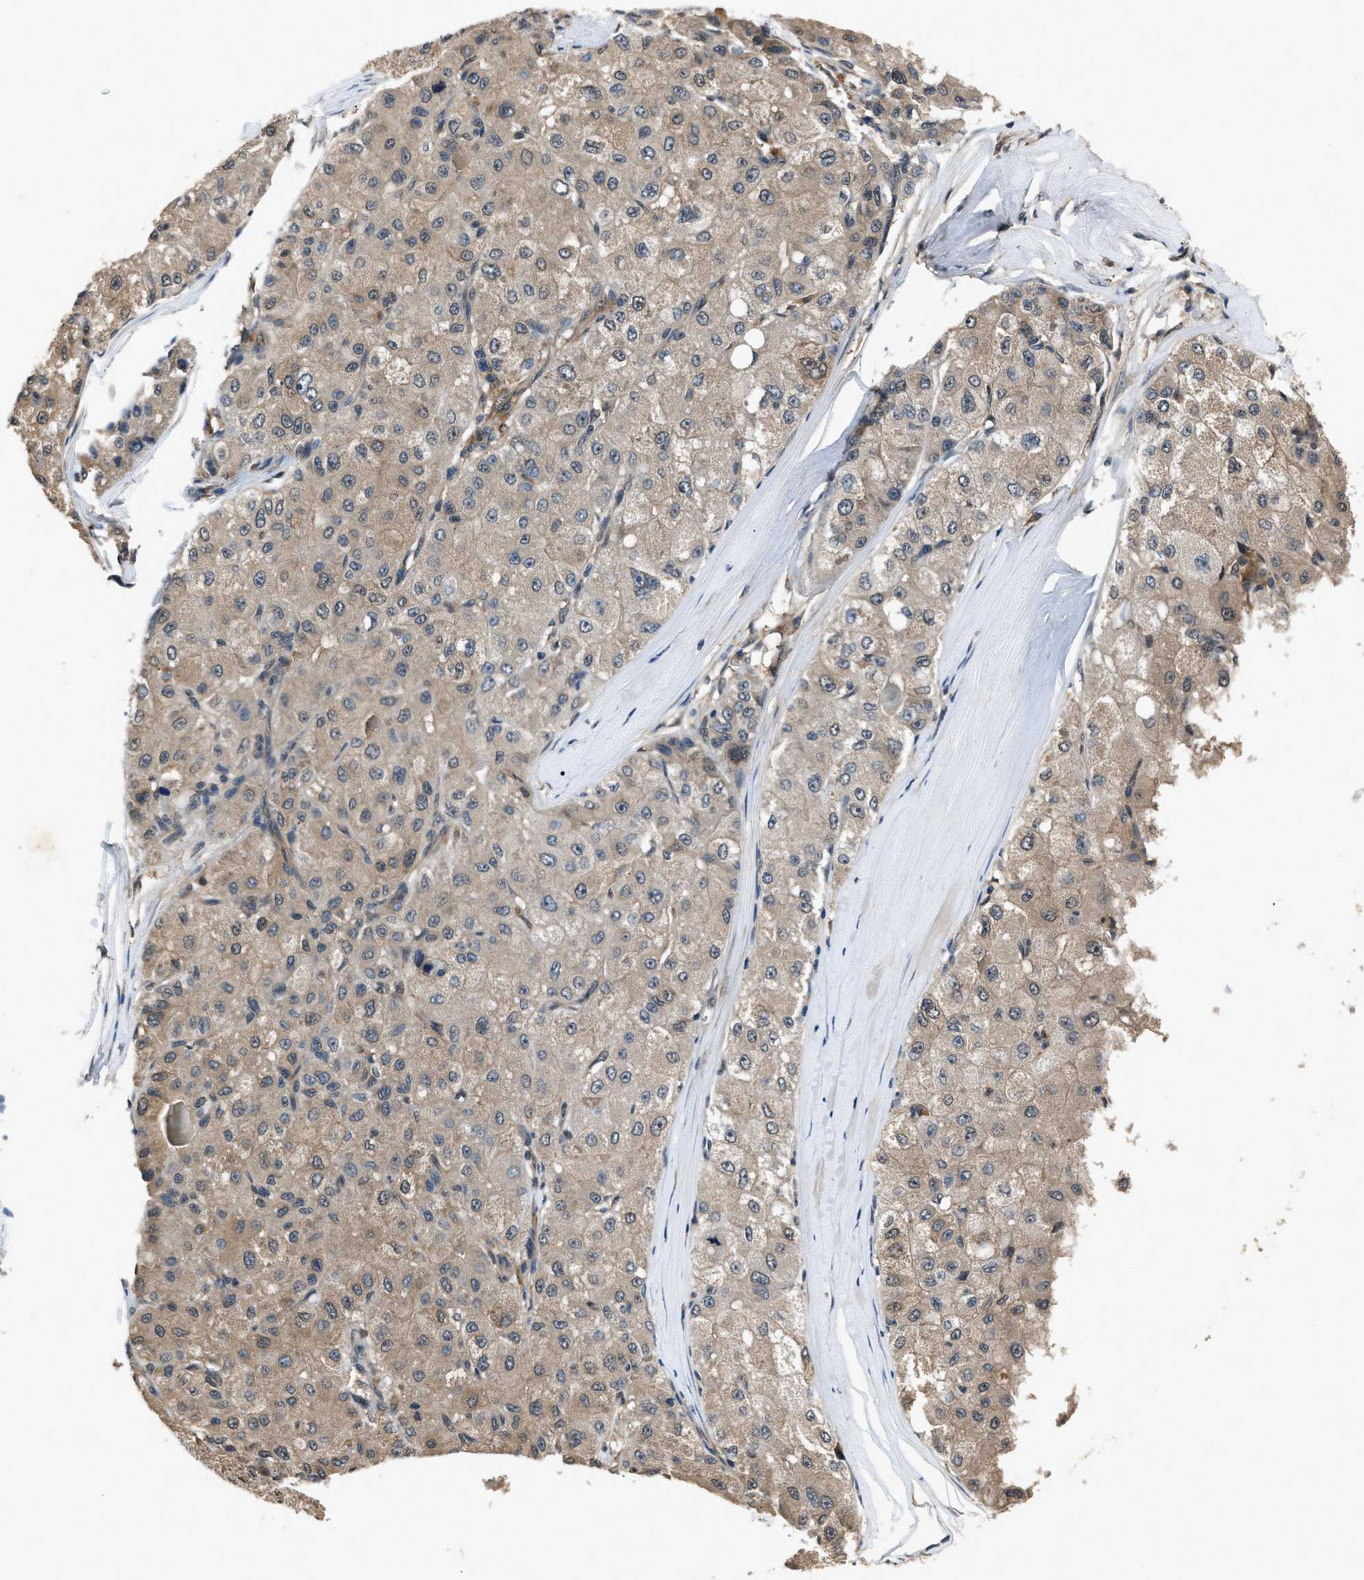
{"staining": {"intensity": "weak", "quantity": ">75%", "location": "cytoplasmic/membranous"}, "tissue": "liver cancer", "cell_type": "Tumor cells", "image_type": "cancer", "snomed": [{"axis": "morphology", "description": "Carcinoma, Hepatocellular, NOS"}, {"axis": "topography", "description": "Liver"}], "caption": "Immunohistochemistry of liver cancer (hepatocellular carcinoma) reveals low levels of weak cytoplasmic/membranous expression in approximately >75% of tumor cells.", "gene": "TP53I3", "patient": {"sex": "male", "age": 80}}